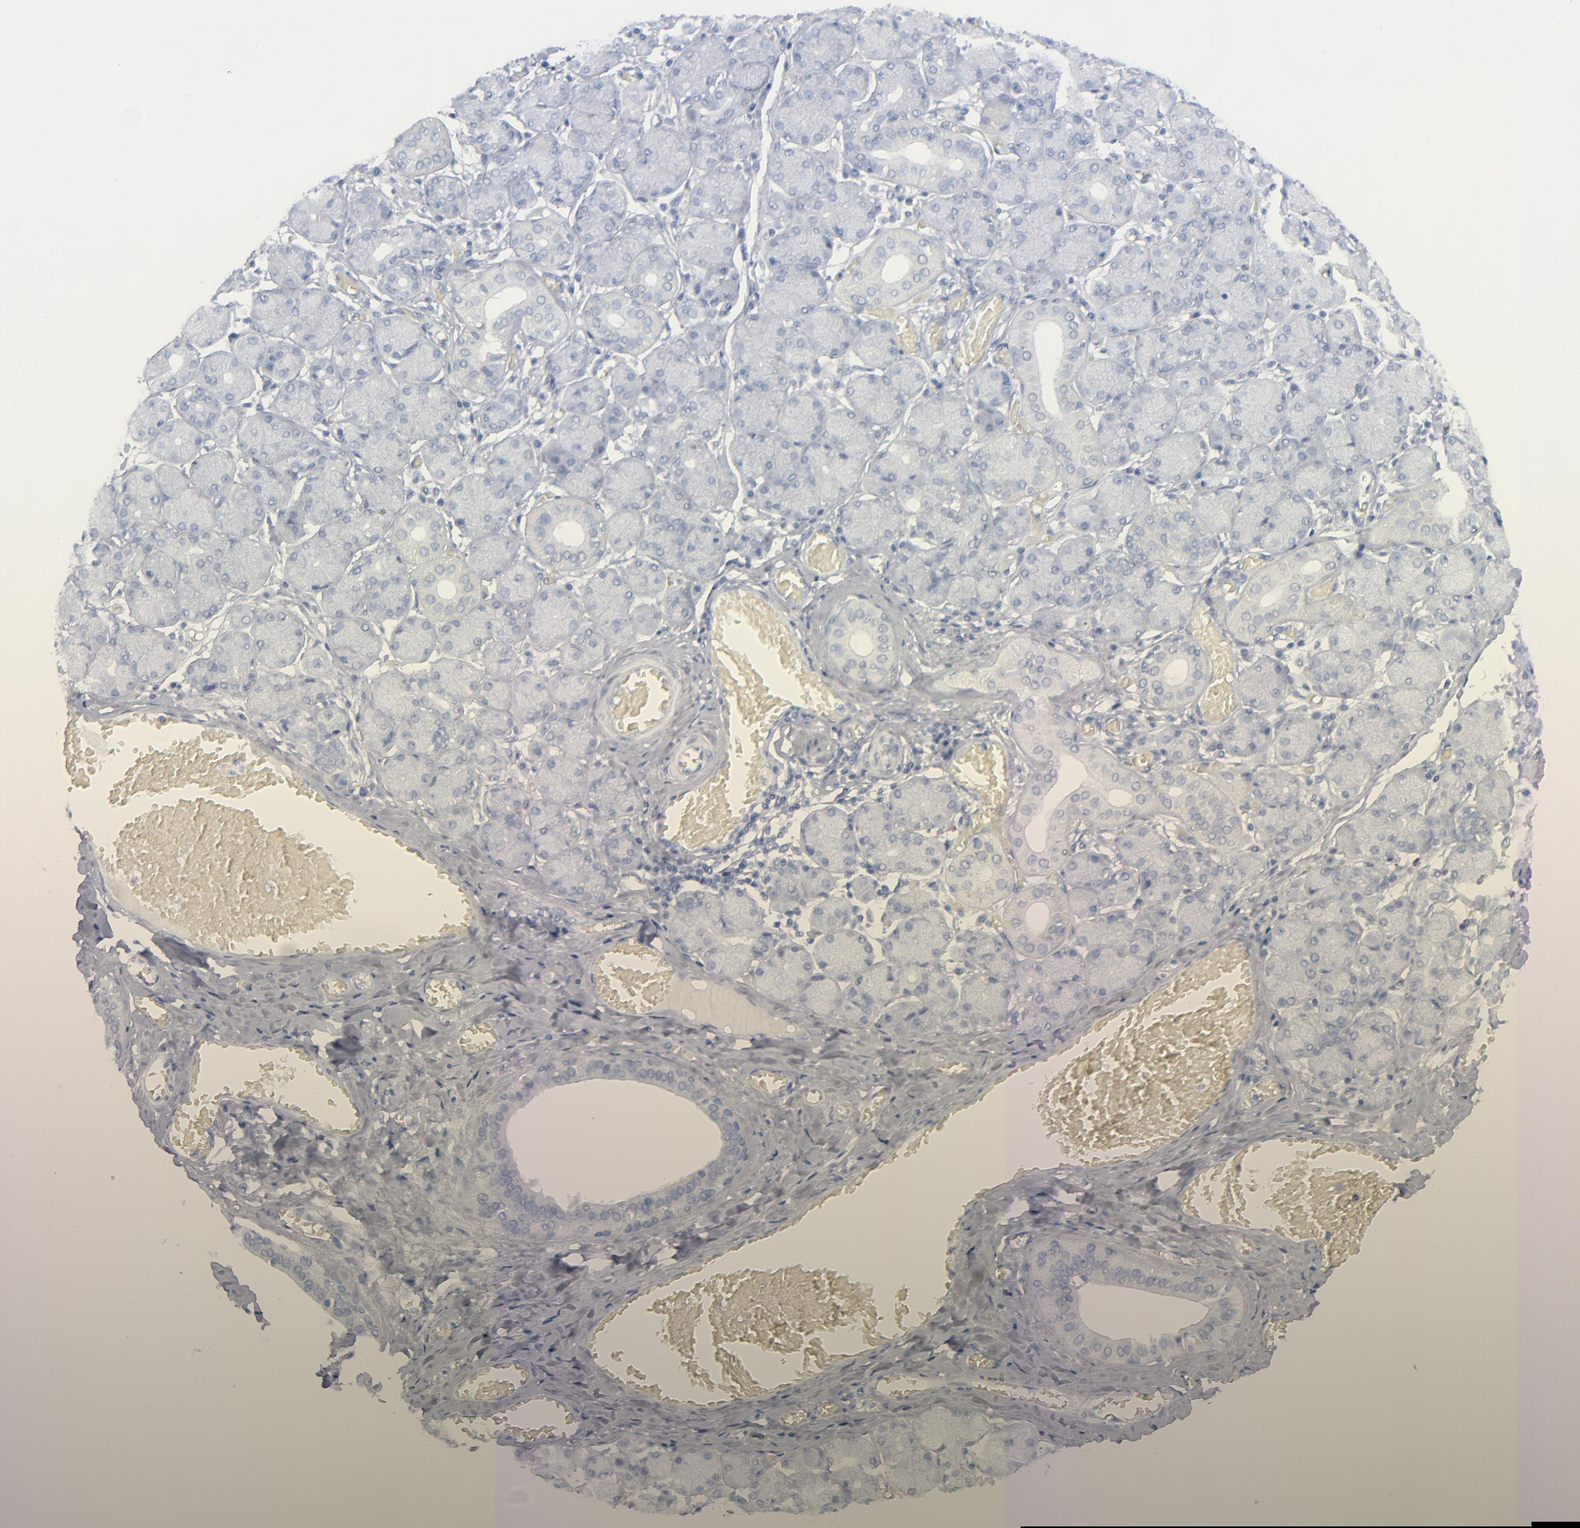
{"staining": {"intensity": "negative", "quantity": "none", "location": "none"}, "tissue": "salivary gland", "cell_type": "Glandular cells", "image_type": "normal", "snomed": [{"axis": "morphology", "description": "Normal tissue, NOS"}, {"axis": "topography", "description": "Salivary gland"}], "caption": "Protein analysis of benign salivary gland exhibits no significant expression in glandular cells. (DAB IHC, high magnification).", "gene": "MSLN", "patient": {"sex": "female", "age": 24}}